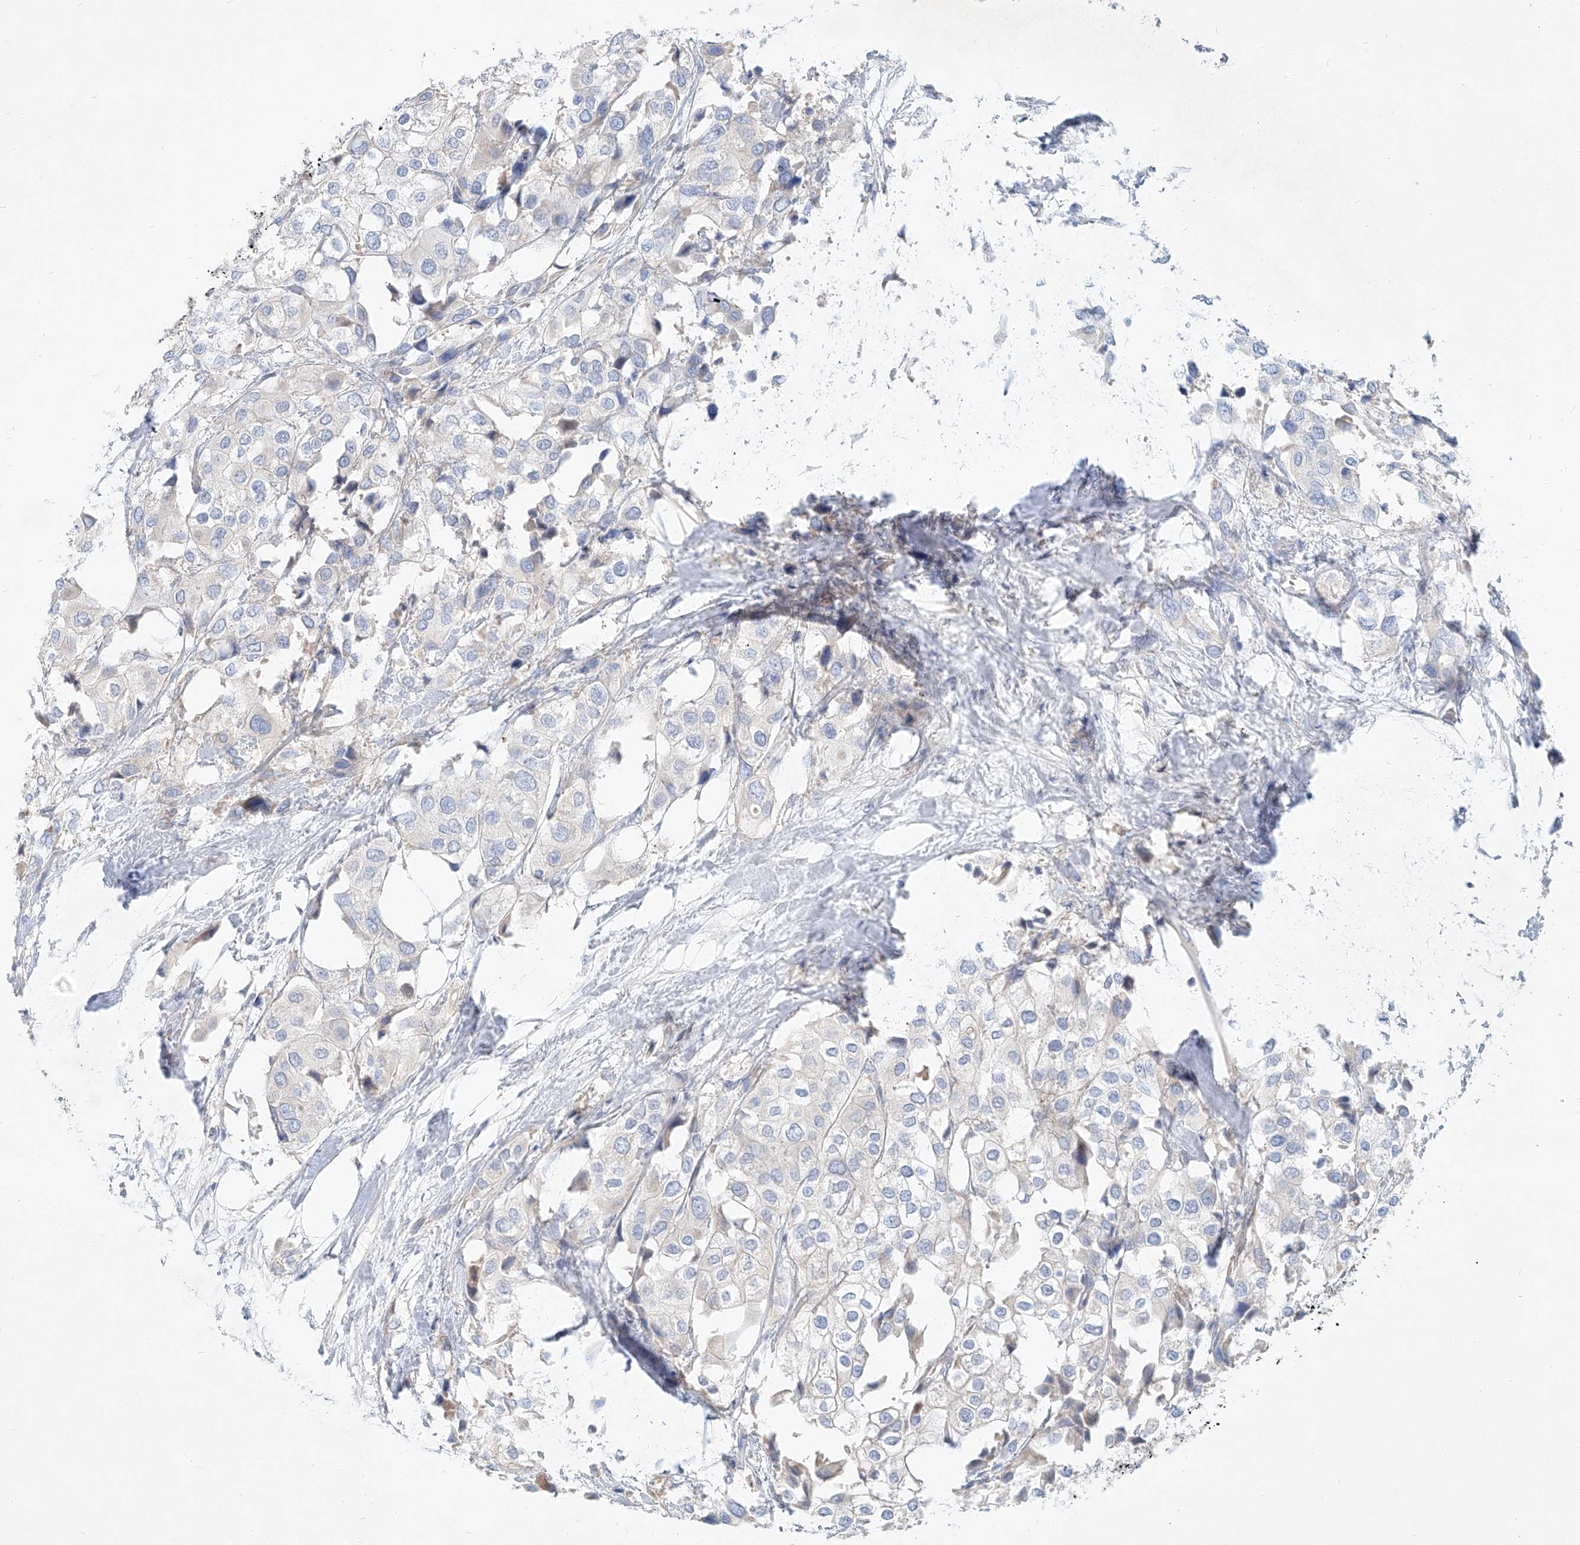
{"staining": {"intensity": "negative", "quantity": "none", "location": "none"}, "tissue": "urothelial cancer", "cell_type": "Tumor cells", "image_type": "cancer", "snomed": [{"axis": "morphology", "description": "Urothelial carcinoma, High grade"}, {"axis": "topography", "description": "Urinary bladder"}], "caption": "Immunohistochemical staining of human urothelial cancer demonstrates no significant staining in tumor cells.", "gene": "AJM1", "patient": {"sex": "male", "age": 64}}